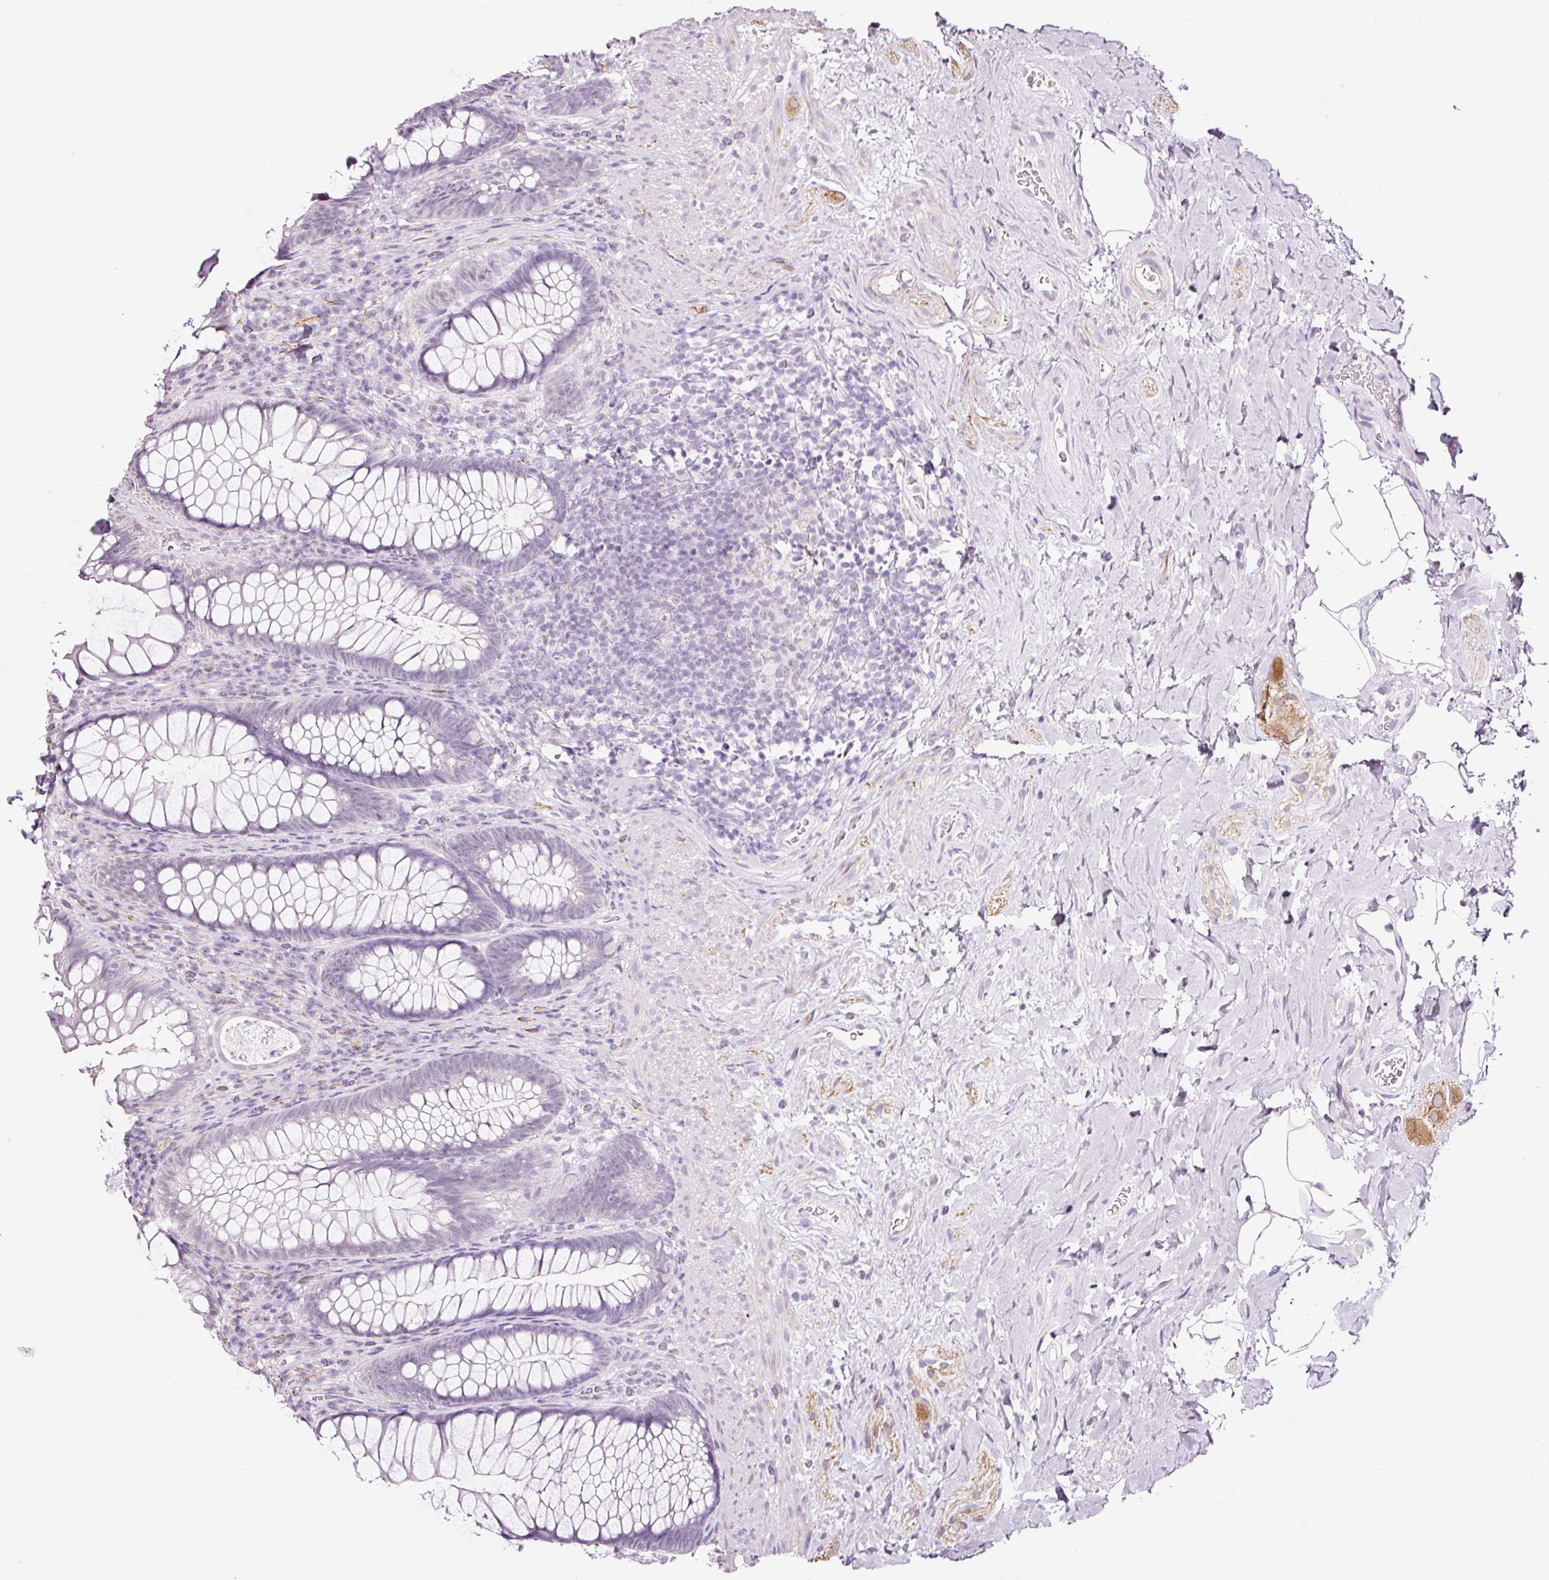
{"staining": {"intensity": "negative", "quantity": "none", "location": "none"}, "tissue": "rectum", "cell_type": "Glandular cells", "image_type": "normal", "snomed": [{"axis": "morphology", "description": "Normal tissue, NOS"}, {"axis": "topography", "description": "Rectum"}], "caption": "High power microscopy image of an immunohistochemistry (IHC) micrograph of unremarkable rectum, revealing no significant expression in glandular cells. The staining is performed using DAB (3,3'-diaminobenzidine) brown chromogen with nuclei counter-stained in using hematoxylin.", "gene": "RTF2", "patient": {"sex": "male", "age": 53}}